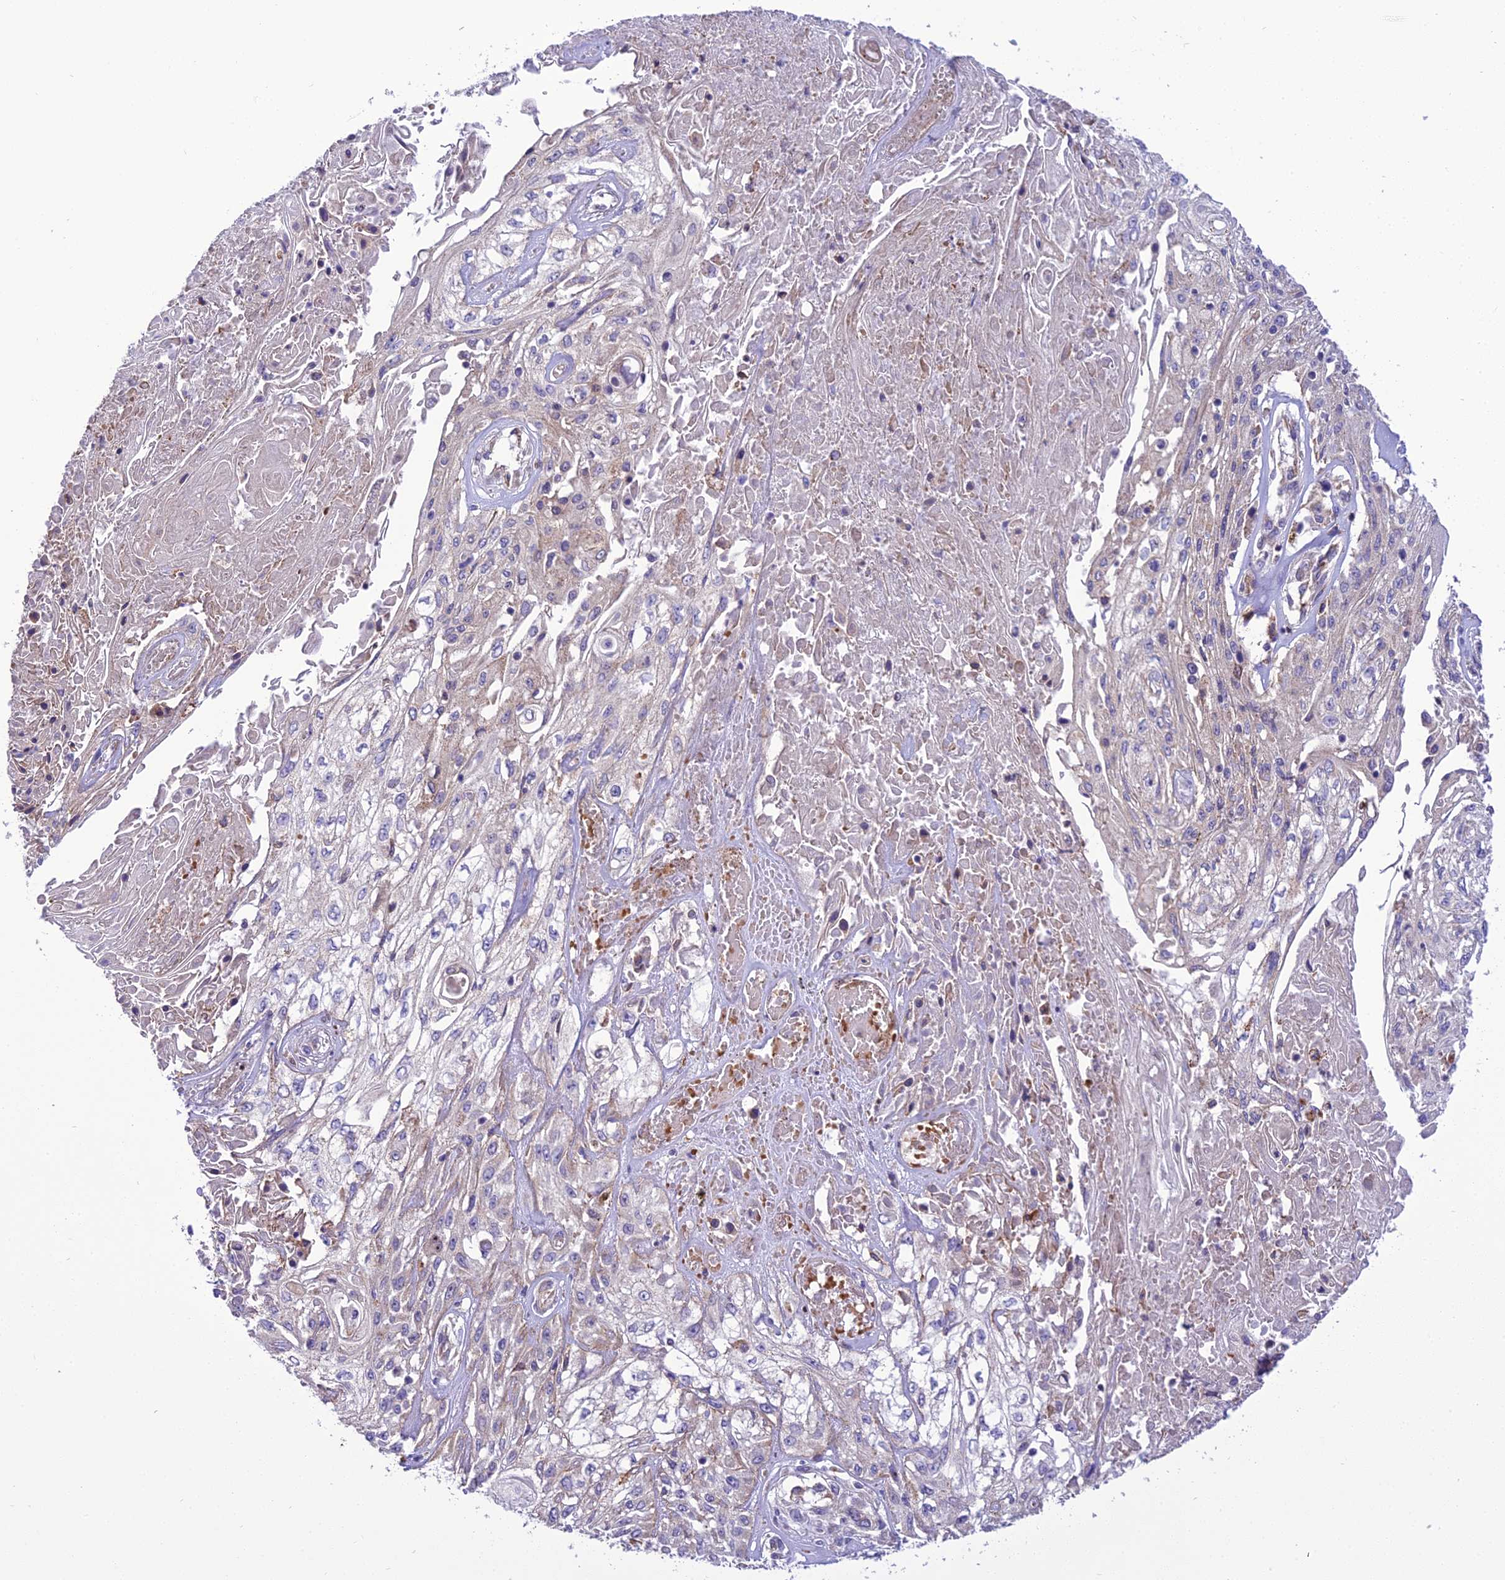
{"staining": {"intensity": "weak", "quantity": "<25%", "location": "cytoplasmic/membranous"}, "tissue": "skin cancer", "cell_type": "Tumor cells", "image_type": "cancer", "snomed": [{"axis": "morphology", "description": "Squamous cell carcinoma, NOS"}, {"axis": "morphology", "description": "Squamous cell carcinoma, metastatic, NOS"}, {"axis": "topography", "description": "Skin"}, {"axis": "topography", "description": "Lymph node"}], "caption": "This is a histopathology image of immunohistochemistry staining of skin squamous cell carcinoma, which shows no positivity in tumor cells.", "gene": "TBC1D24", "patient": {"sex": "male", "age": 75}}